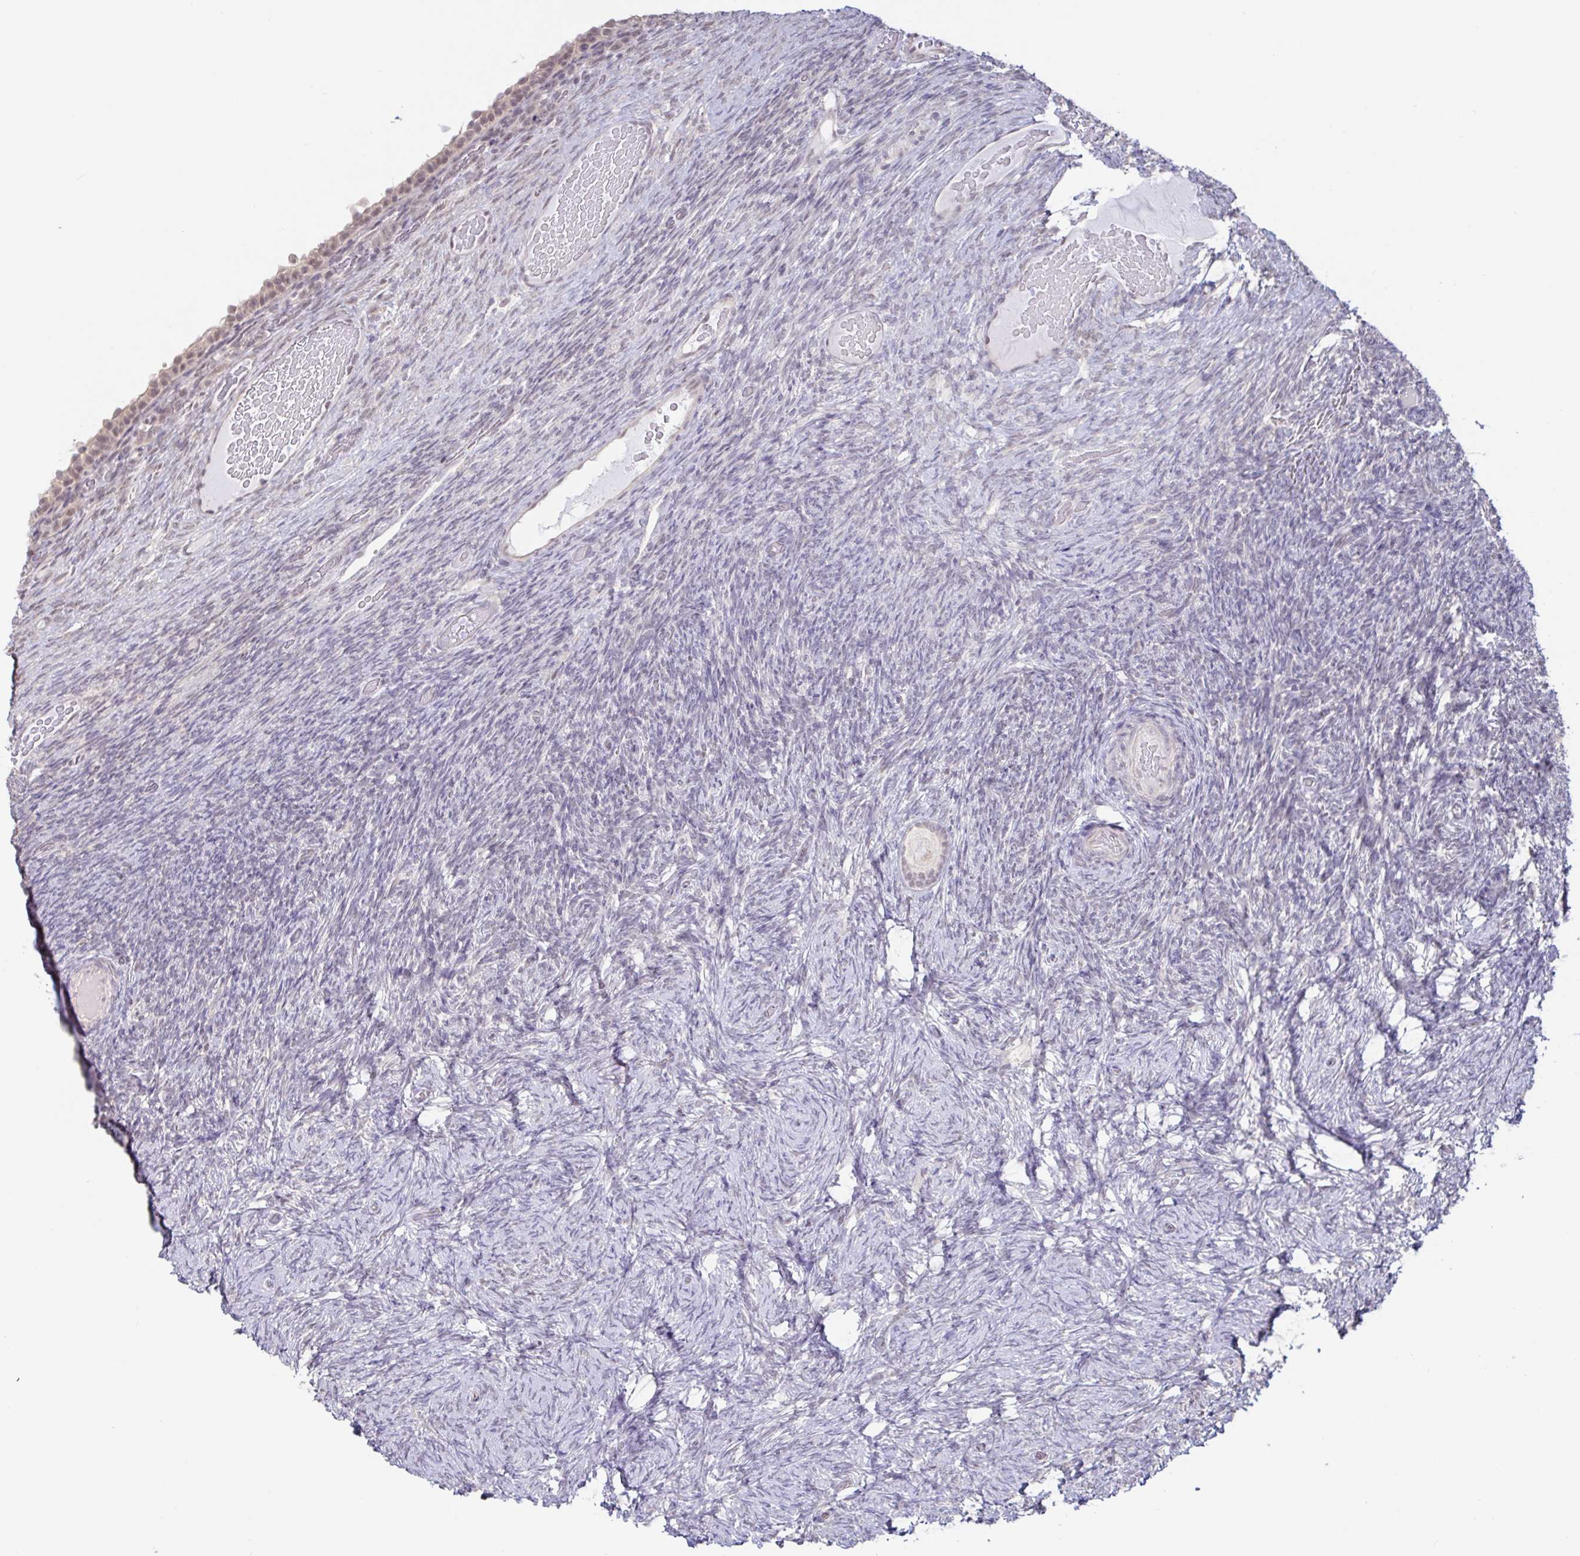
{"staining": {"intensity": "negative", "quantity": "none", "location": "none"}, "tissue": "ovary", "cell_type": "Follicle cells", "image_type": "normal", "snomed": [{"axis": "morphology", "description": "Normal tissue, NOS"}, {"axis": "topography", "description": "Ovary"}], "caption": "A high-resolution photomicrograph shows immunohistochemistry staining of unremarkable ovary, which displays no significant staining in follicle cells.", "gene": "HYPK", "patient": {"sex": "female", "age": 34}}